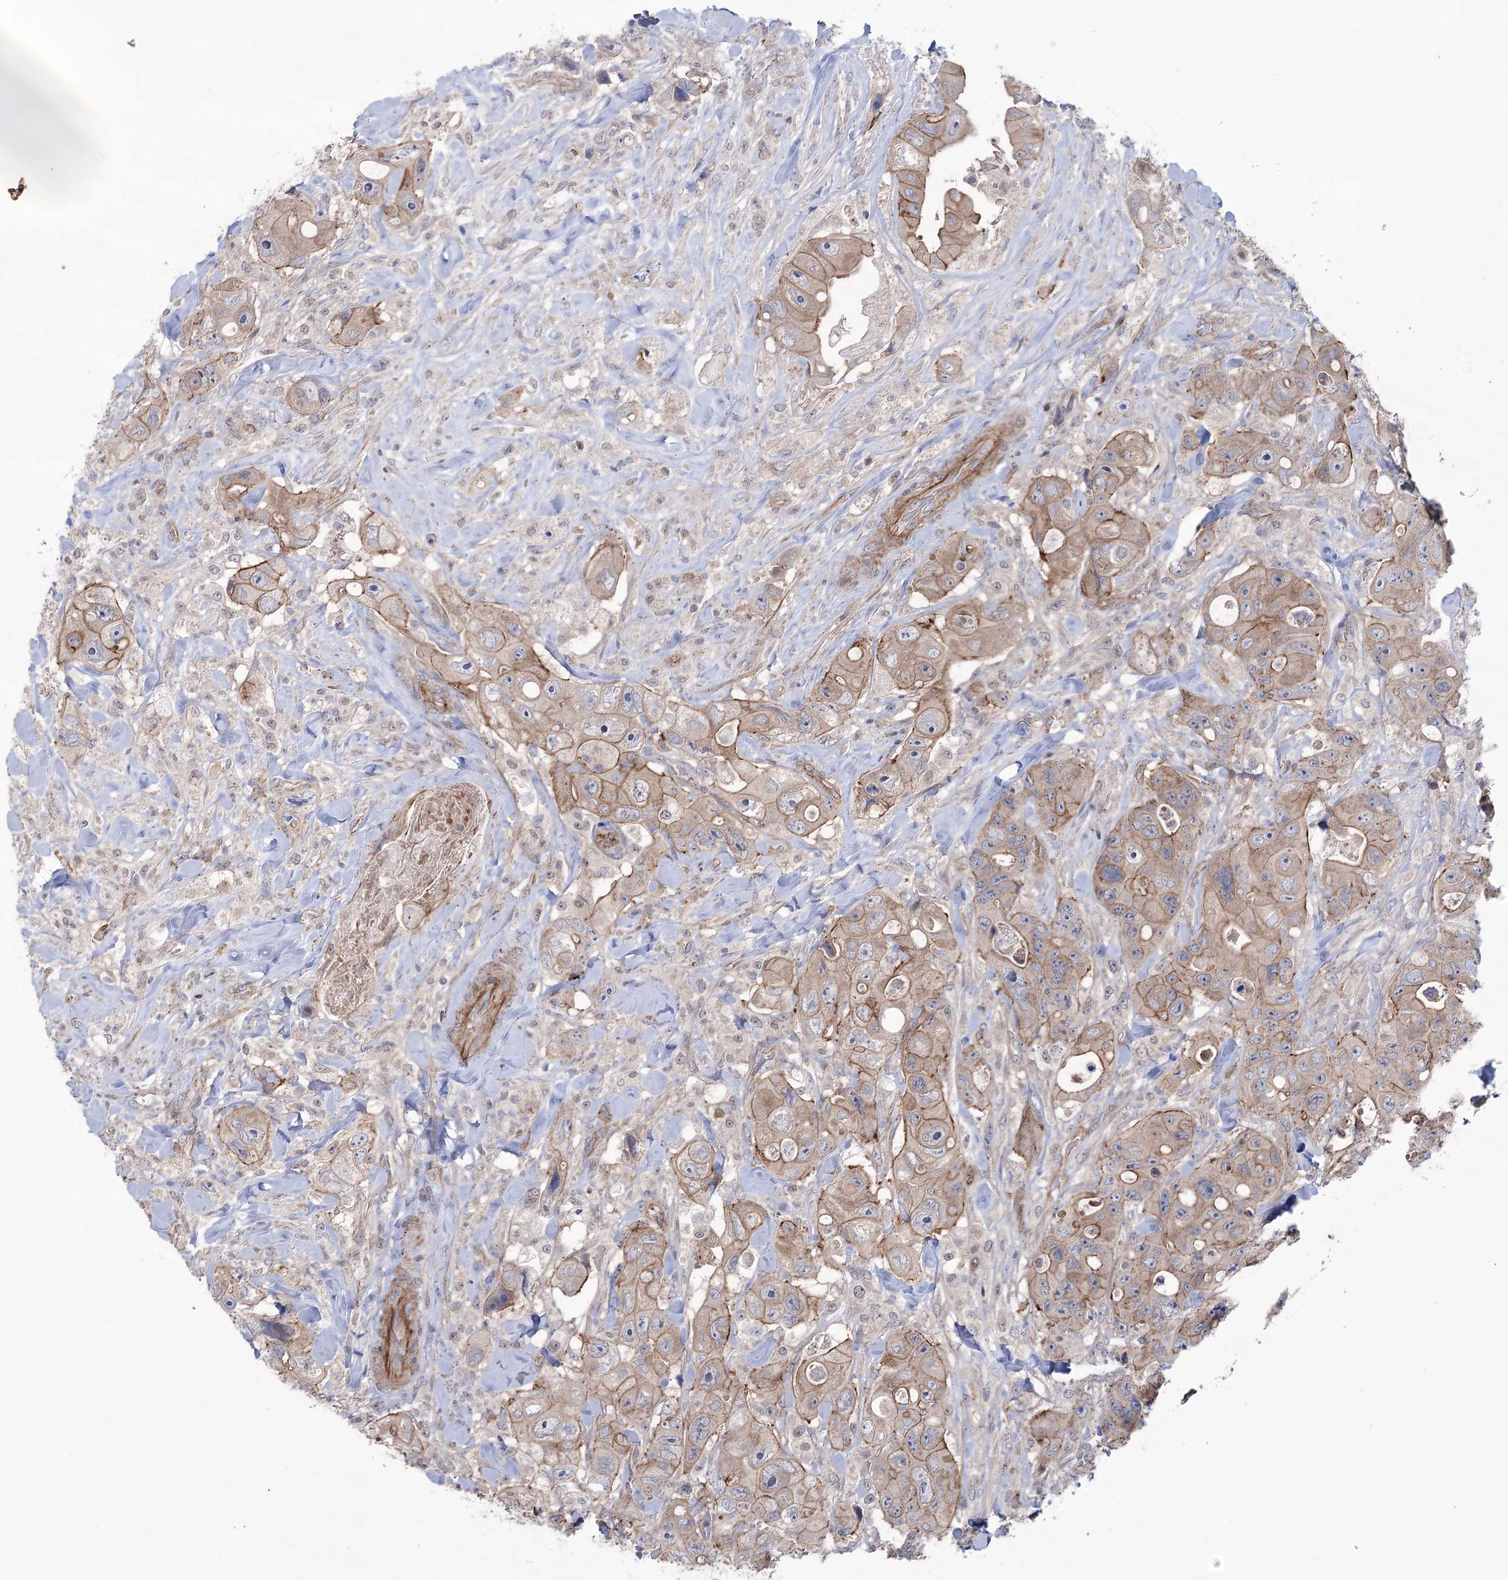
{"staining": {"intensity": "weak", "quantity": ">75%", "location": "cytoplasmic/membranous"}, "tissue": "colorectal cancer", "cell_type": "Tumor cells", "image_type": "cancer", "snomed": [{"axis": "morphology", "description": "Adenocarcinoma, NOS"}, {"axis": "topography", "description": "Colon"}], "caption": "Protein expression analysis of colorectal cancer (adenocarcinoma) demonstrates weak cytoplasmic/membranous positivity in approximately >75% of tumor cells.", "gene": "TRIM71", "patient": {"sex": "female", "age": 46}}